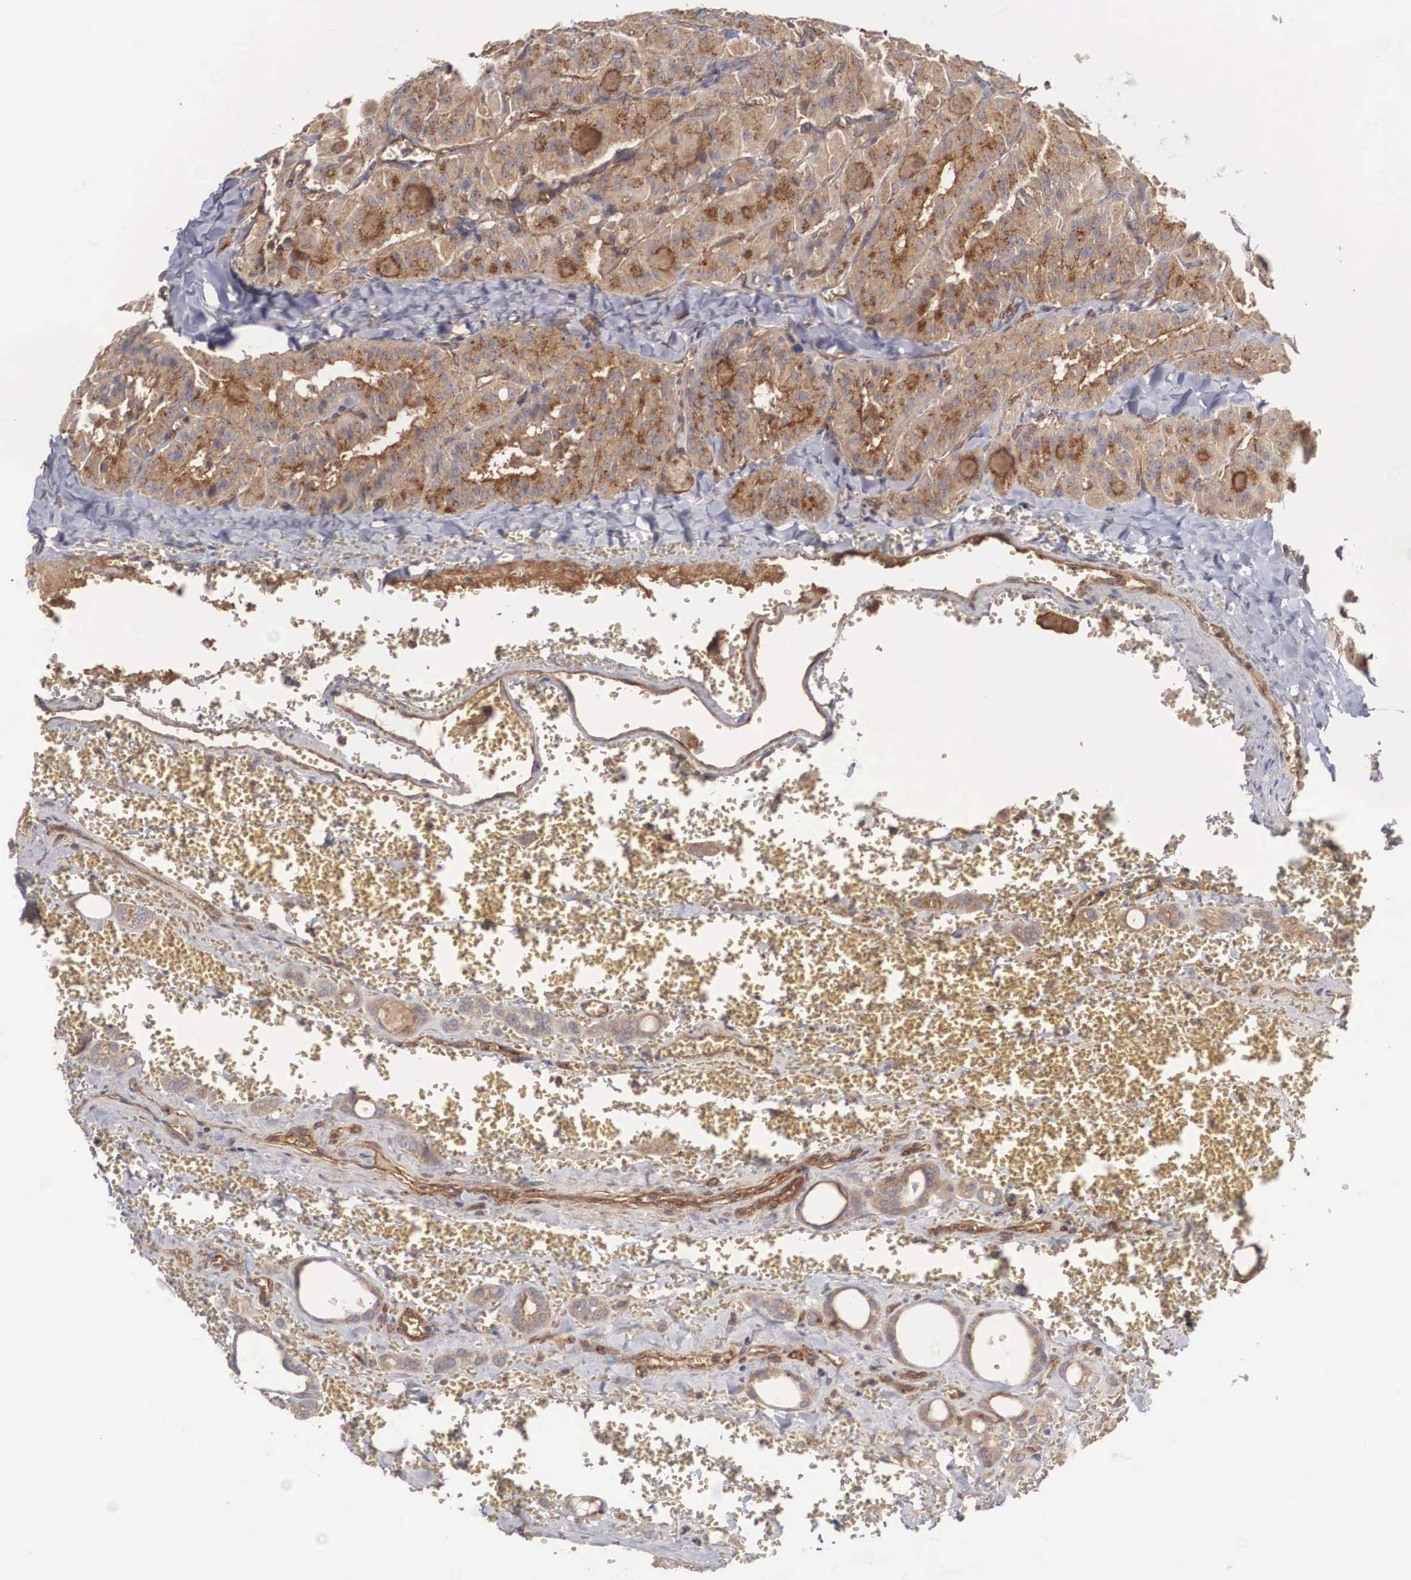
{"staining": {"intensity": "moderate", "quantity": ">75%", "location": "cytoplasmic/membranous"}, "tissue": "thyroid cancer", "cell_type": "Tumor cells", "image_type": "cancer", "snomed": [{"axis": "morphology", "description": "Carcinoma, NOS"}, {"axis": "topography", "description": "Thyroid gland"}], "caption": "Immunohistochemistry (IHC) histopathology image of thyroid cancer stained for a protein (brown), which displays medium levels of moderate cytoplasmic/membranous positivity in approximately >75% of tumor cells.", "gene": "ARMCX4", "patient": {"sex": "male", "age": 76}}